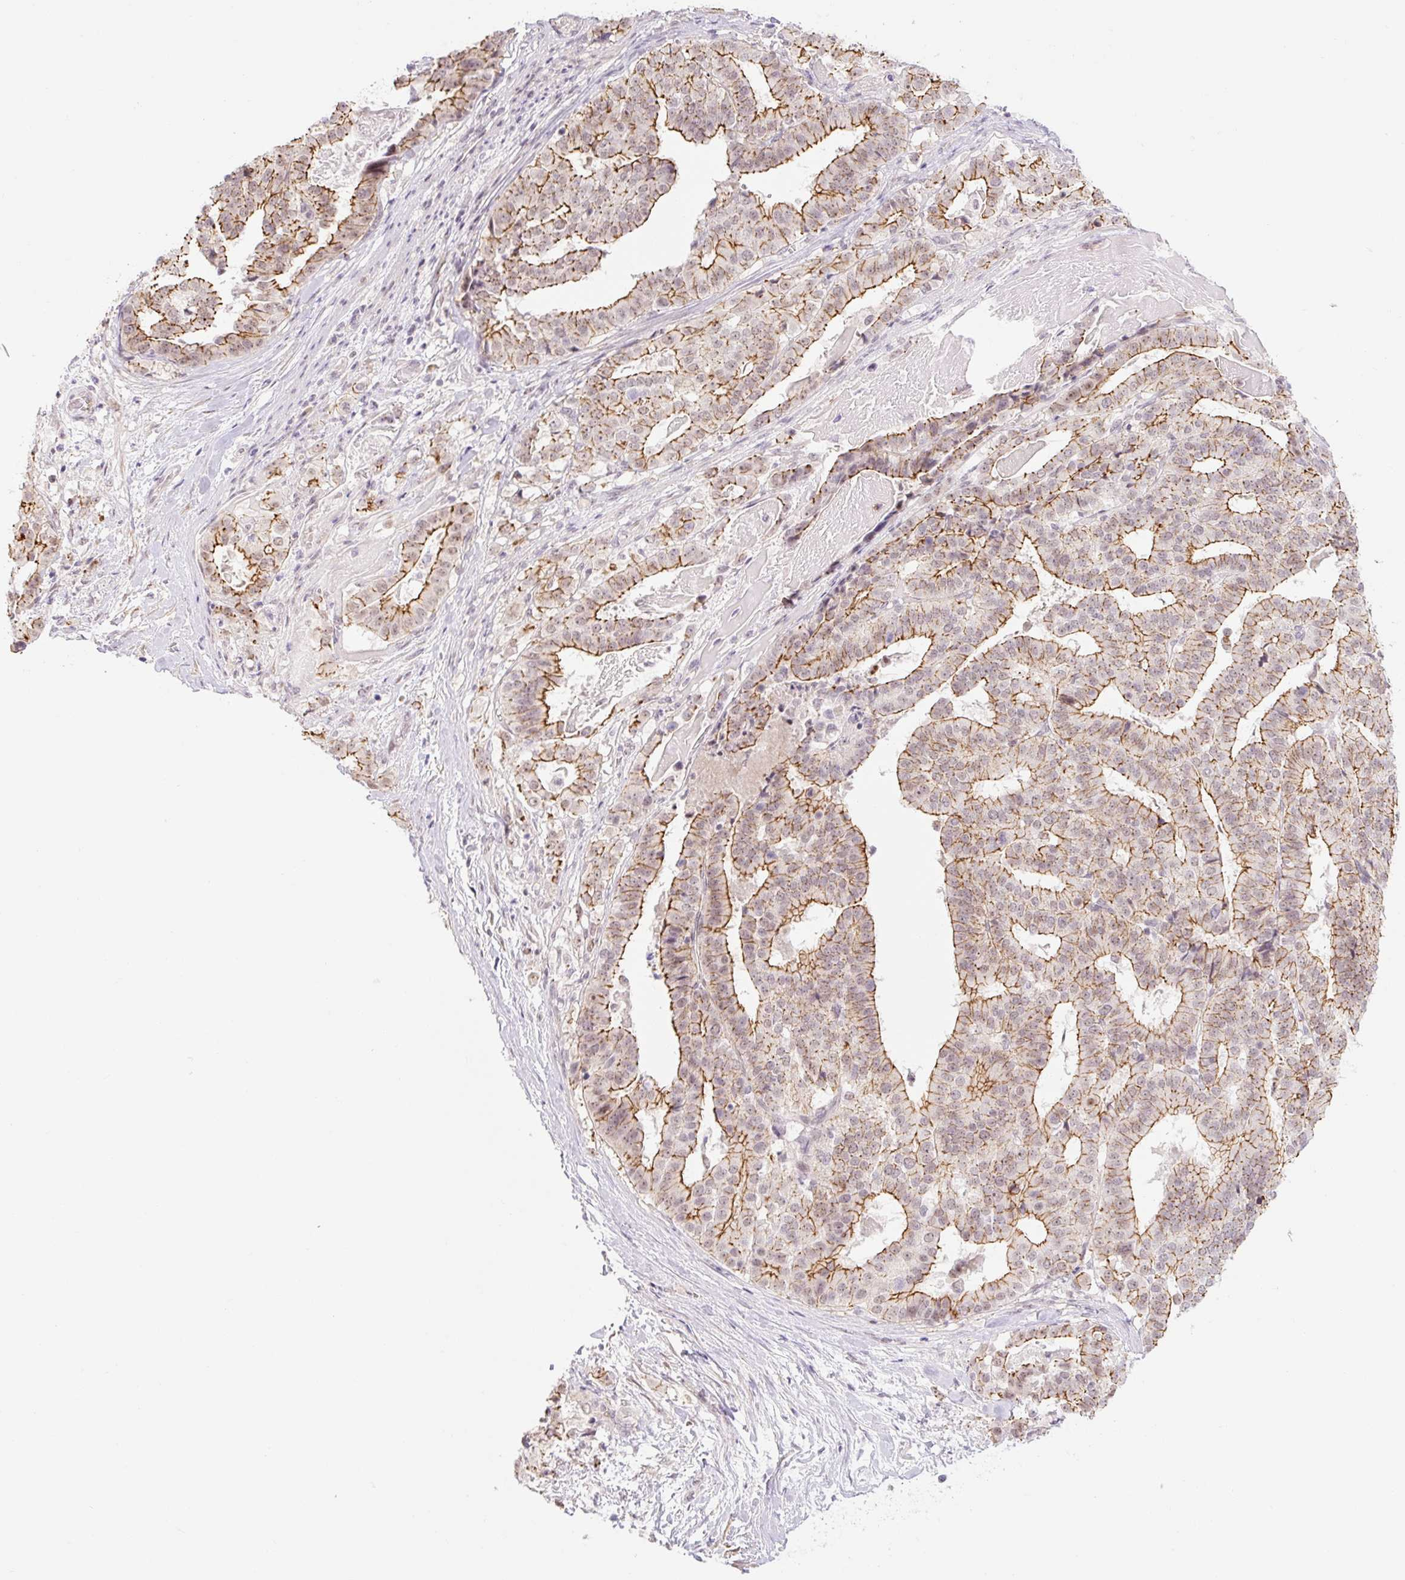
{"staining": {"intensity": "moderate", "quantity": ">75%", "location": "cytoplasmic/membranous,nuclear"}, "tissue": "stomach cancer", "cell_type": "Tumor cells", "image_type": "cancer", "snomed": [{"axis": "morphology", "description": "Adenocarcinoma, NOS"}, {"axis": "topography", "description": "Stomach"}], "caption": "Immunohistochemistry photomicrograph of neoplastic tissue: stomach cancer stained using IHC shows medium levels of moderate protein expression localized specifically in the cytoplasmic/membranous and nuclear of tumor cells, appearing as a cytoplasmic/membranous and nuclear brown color.", "gene": "ICE1", "patient": {"sex": "male", "age": 48}}